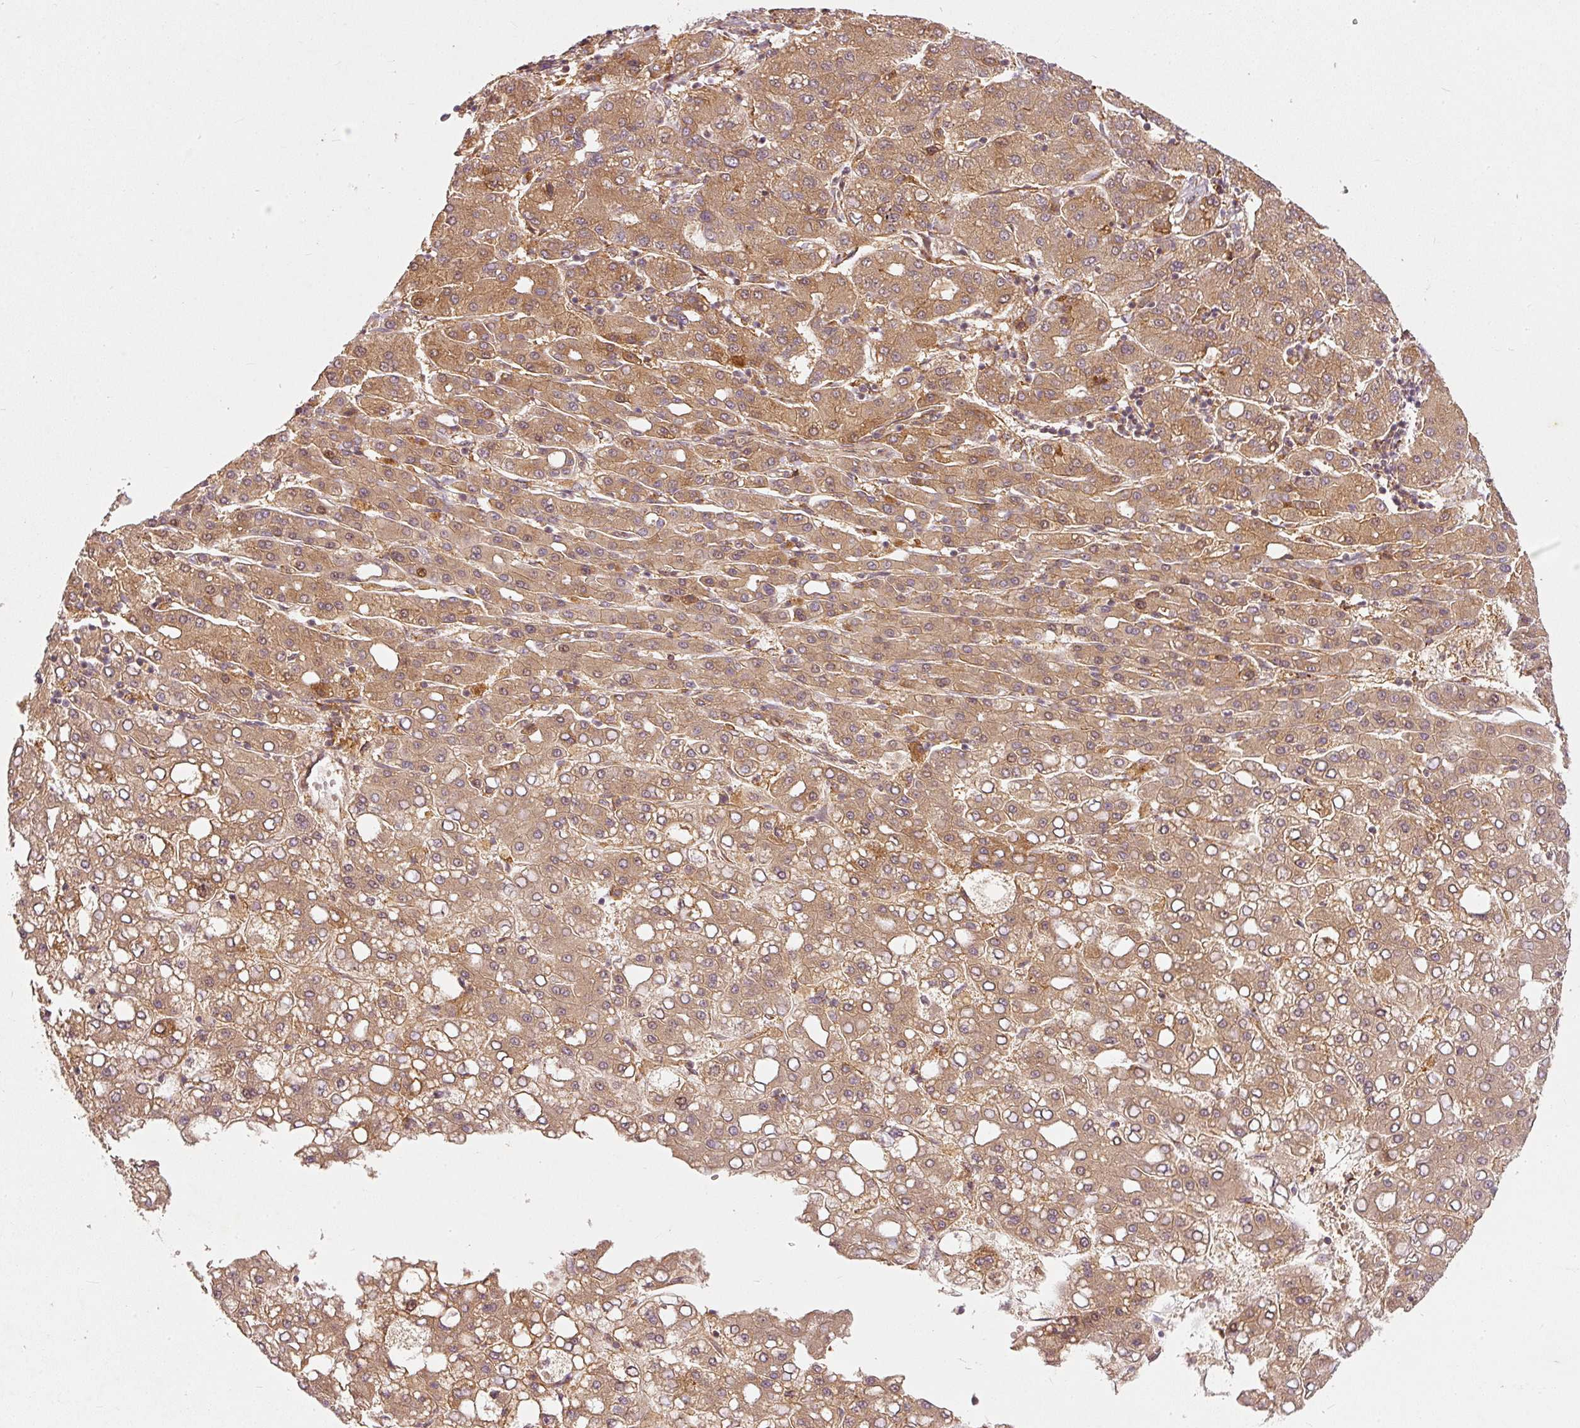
{"staining": {"intensity": "moderate", "quantity": ">75%", "location": "cytoplasmic/membranous,nuclear"}, "tissue": "liver cancer", "cell_type": "Tumor cells", "image_type": "cancer", "snomed": [{"axis": "morphology", "description": "Carcinoma, Hepatocellular, NOS"}, {"axis": "topography", "description": "Liver"}], "caption": "The histopathology image displays a brown stain indicating the presence of a protein in the cytoplasmic/membranous and nuclear of tumor cells in hepatocellular carcinoma (liver).", "gene": "ZNF580", "patient": {"sex": "male", "age": 65}}